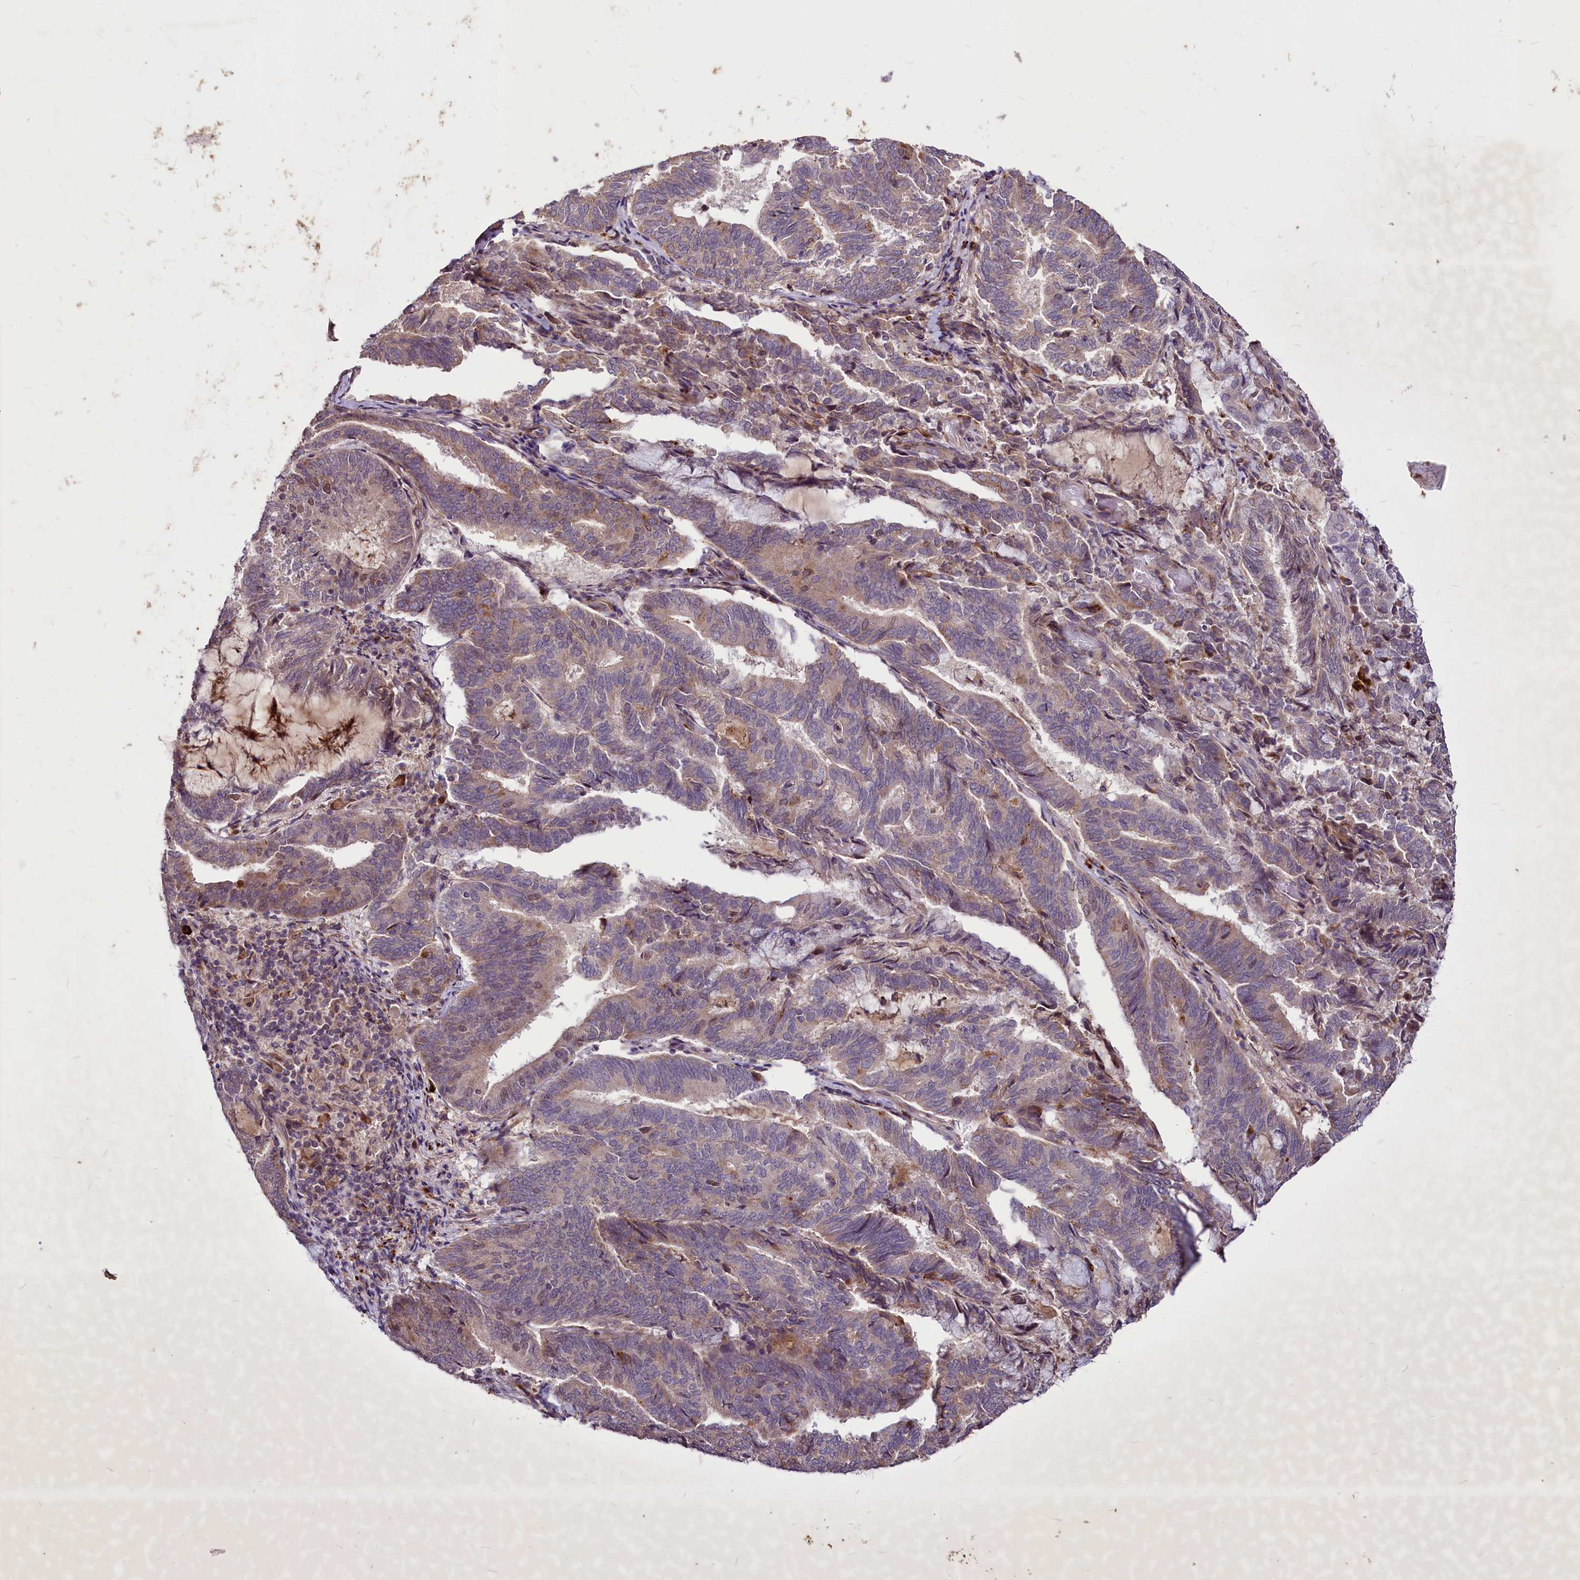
{"staining": {"intensity": "weak", "quantity": "25%-75%", "location": "cytoplasmic/membranous"}, "tissue": "endometrial cancer", "cell_type": "Tumor cells", "image_type": "cancer", "snomed": [{"axis": "morphology", "description": "Adenocarcinoma, NOS"}, {"axis": "topography", "description": "Endometrium"}], "caption": "DAB (3,3'-diaminobenzidine) immunohistochemical staining of human adenocarcinoma (endometrial) displays weak cytoplasmic/membranous protein staining in approximately 25%-75% of tumor cells.", "gene": "C11orf86", "patient": {"sex": "female", "age": 80}}